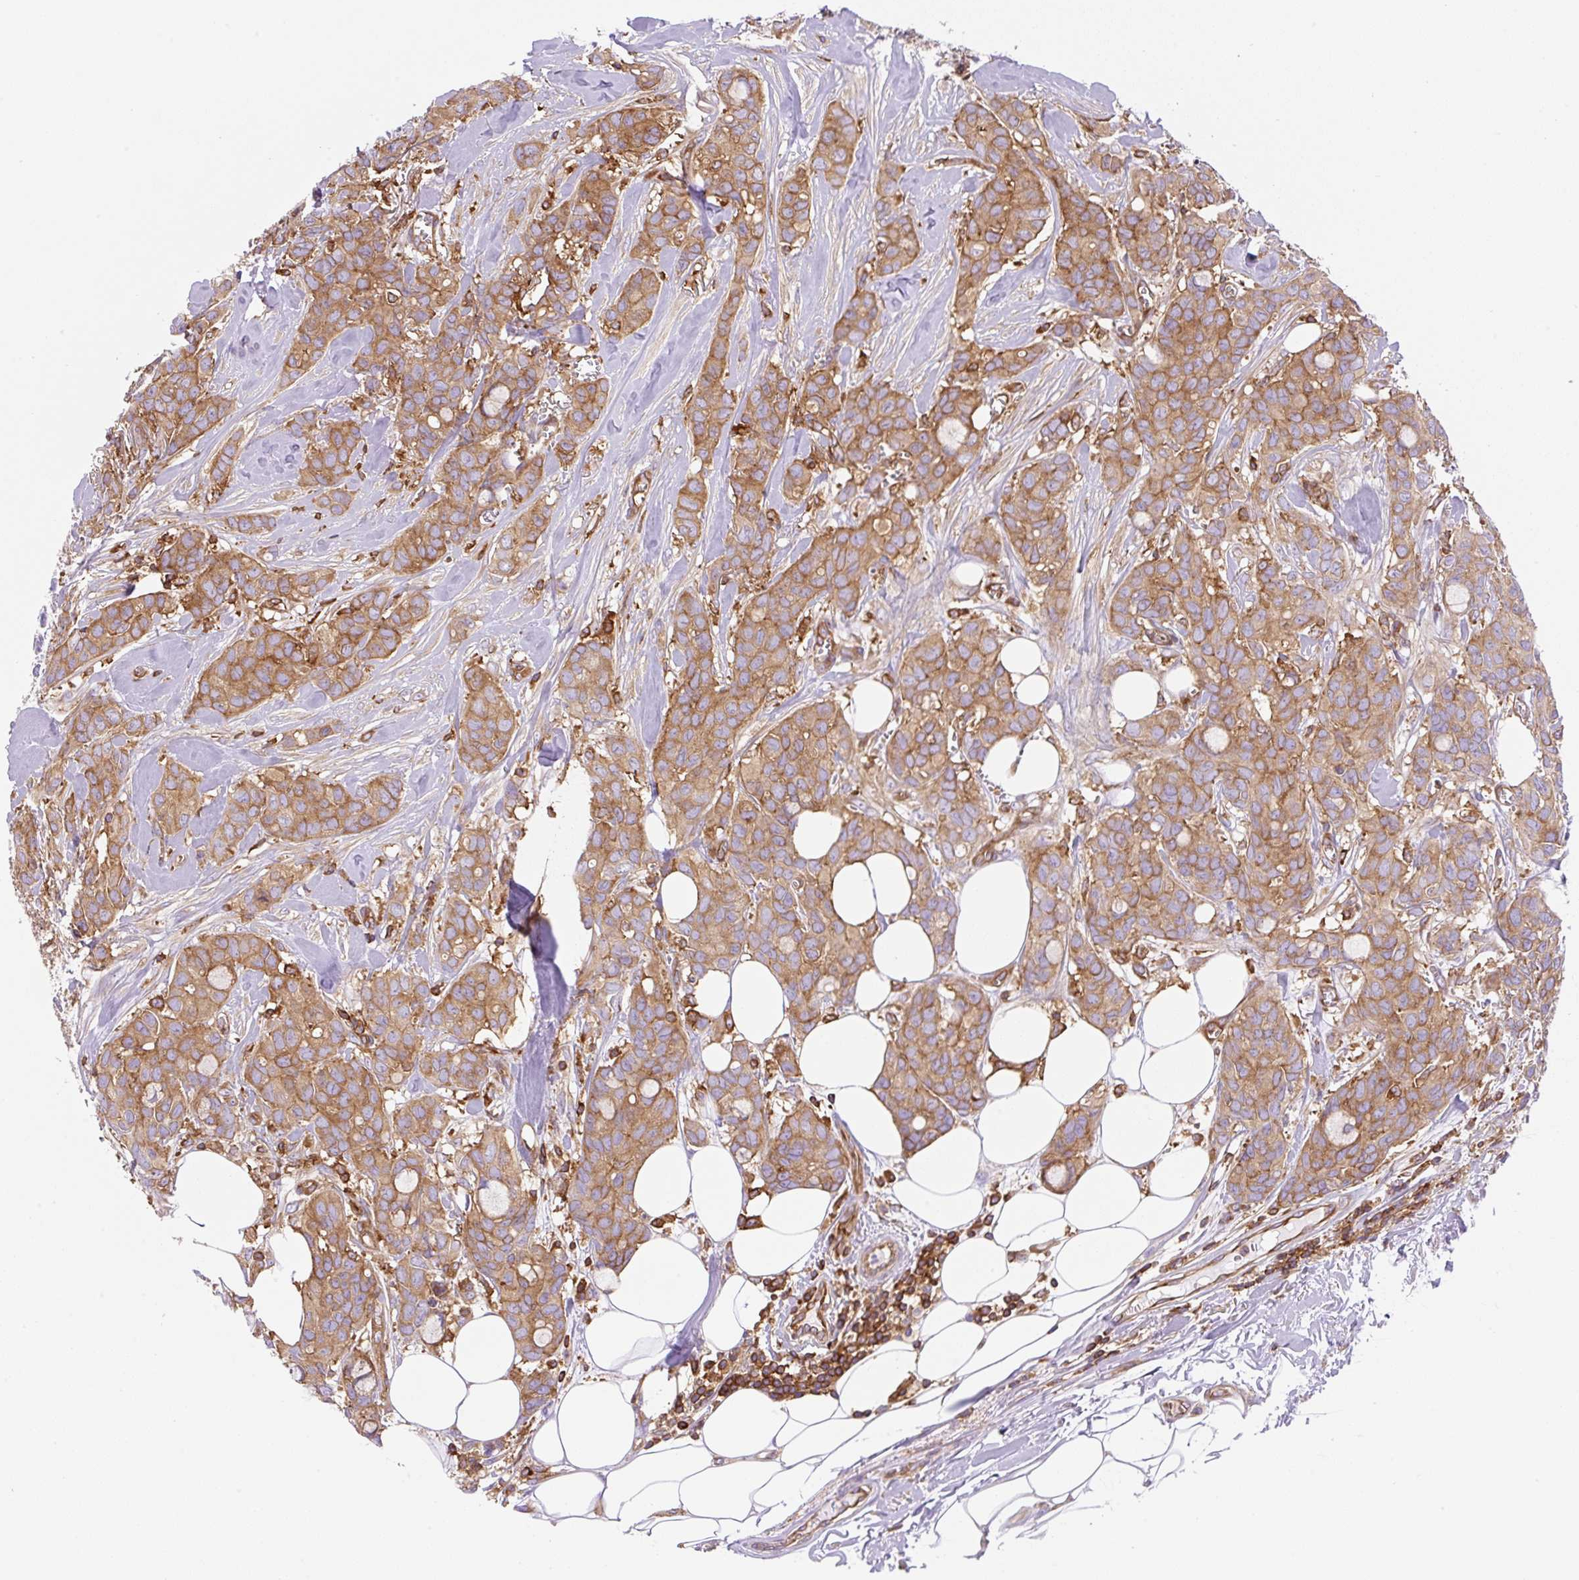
{"staining": {"intensity": "strong", "quantity": "25%-75%", "location": "cytoplasmic/membranous"}, "tissue": "breast cancer", "cell_type": "Tumor cells", "image_type": "cancer", "snomed": [{"axis": "morphology", "description": "Duct carcinoma"}, {"axis": "topography", "description": "Breast"}], "caption": "This micrograph displays breast intraductal carcinoma stained with immunohistochemistry to label a protein in brown. The cytoplasmic/membranous of tumor cells show strong positivity for the protein. Nuclei are counter-stained blue.", "gene": "DNM2", "patient": {"sex": "female", "age": 84}}